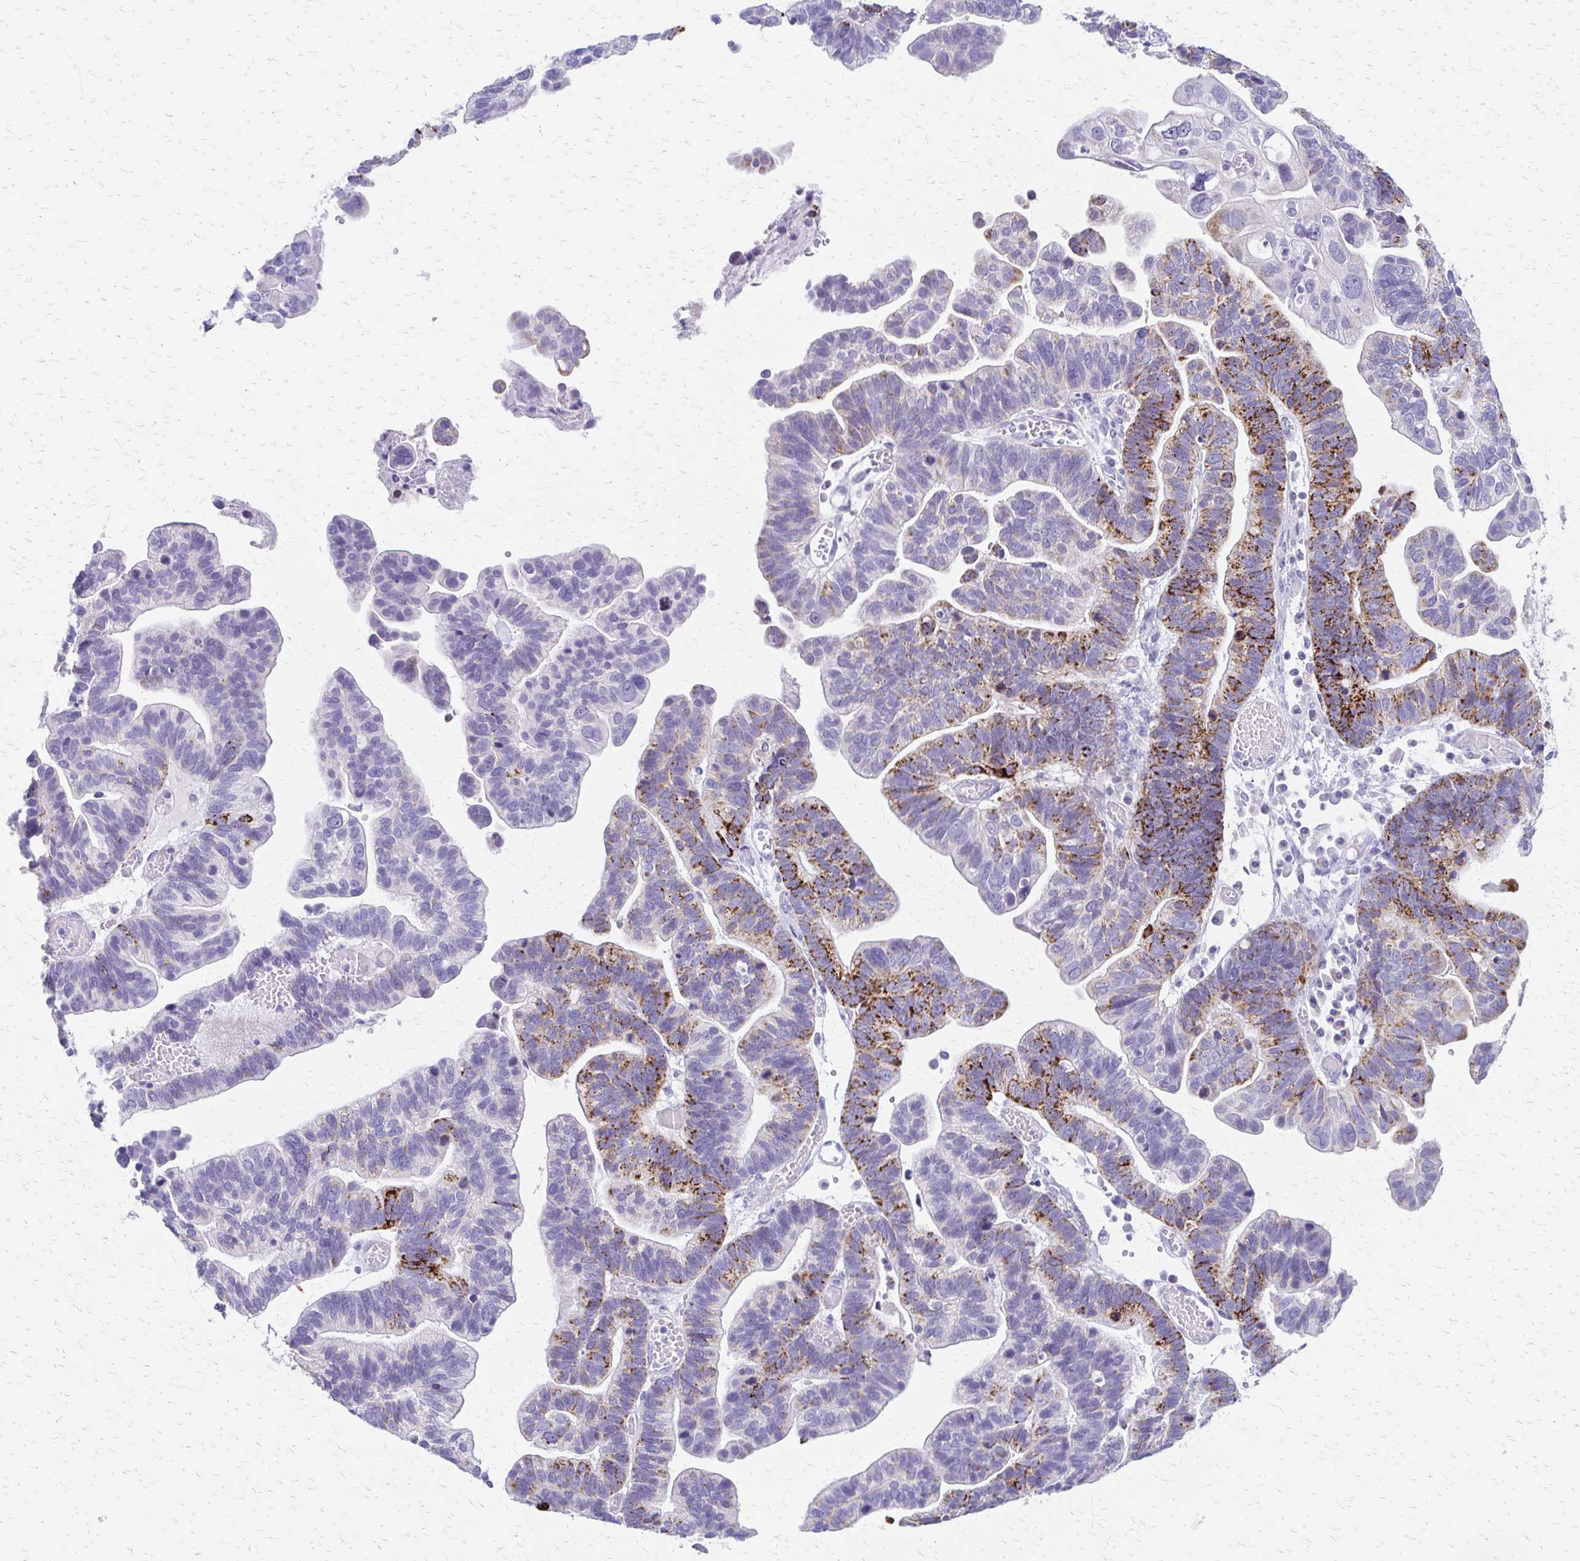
{"staining": {"intensity": "strong", "quantity": "25%-75%", "location": "cytoplasmic/membranous"}, "tissue": "ovarian cancer", "cell_type": "Tumor cells", "image_type": "cancer", "snomed": [{"axis": "morphology", "description": "Cystadenocarcinoma, serous, NOS"}, {"axis": "topography", "description": "Ovary"}], "caption": "Immunohistochemistry (DAB (3,3'-diaminobenzidine)) staining of ovarian serous cystadenocarcinoma exhibits strong cytoplasmic/membranous protein staining in about 25%-75% of tumor cells.", "gene": "ZSCAN5B", "patient": {"sex": "female", "age": 56}}